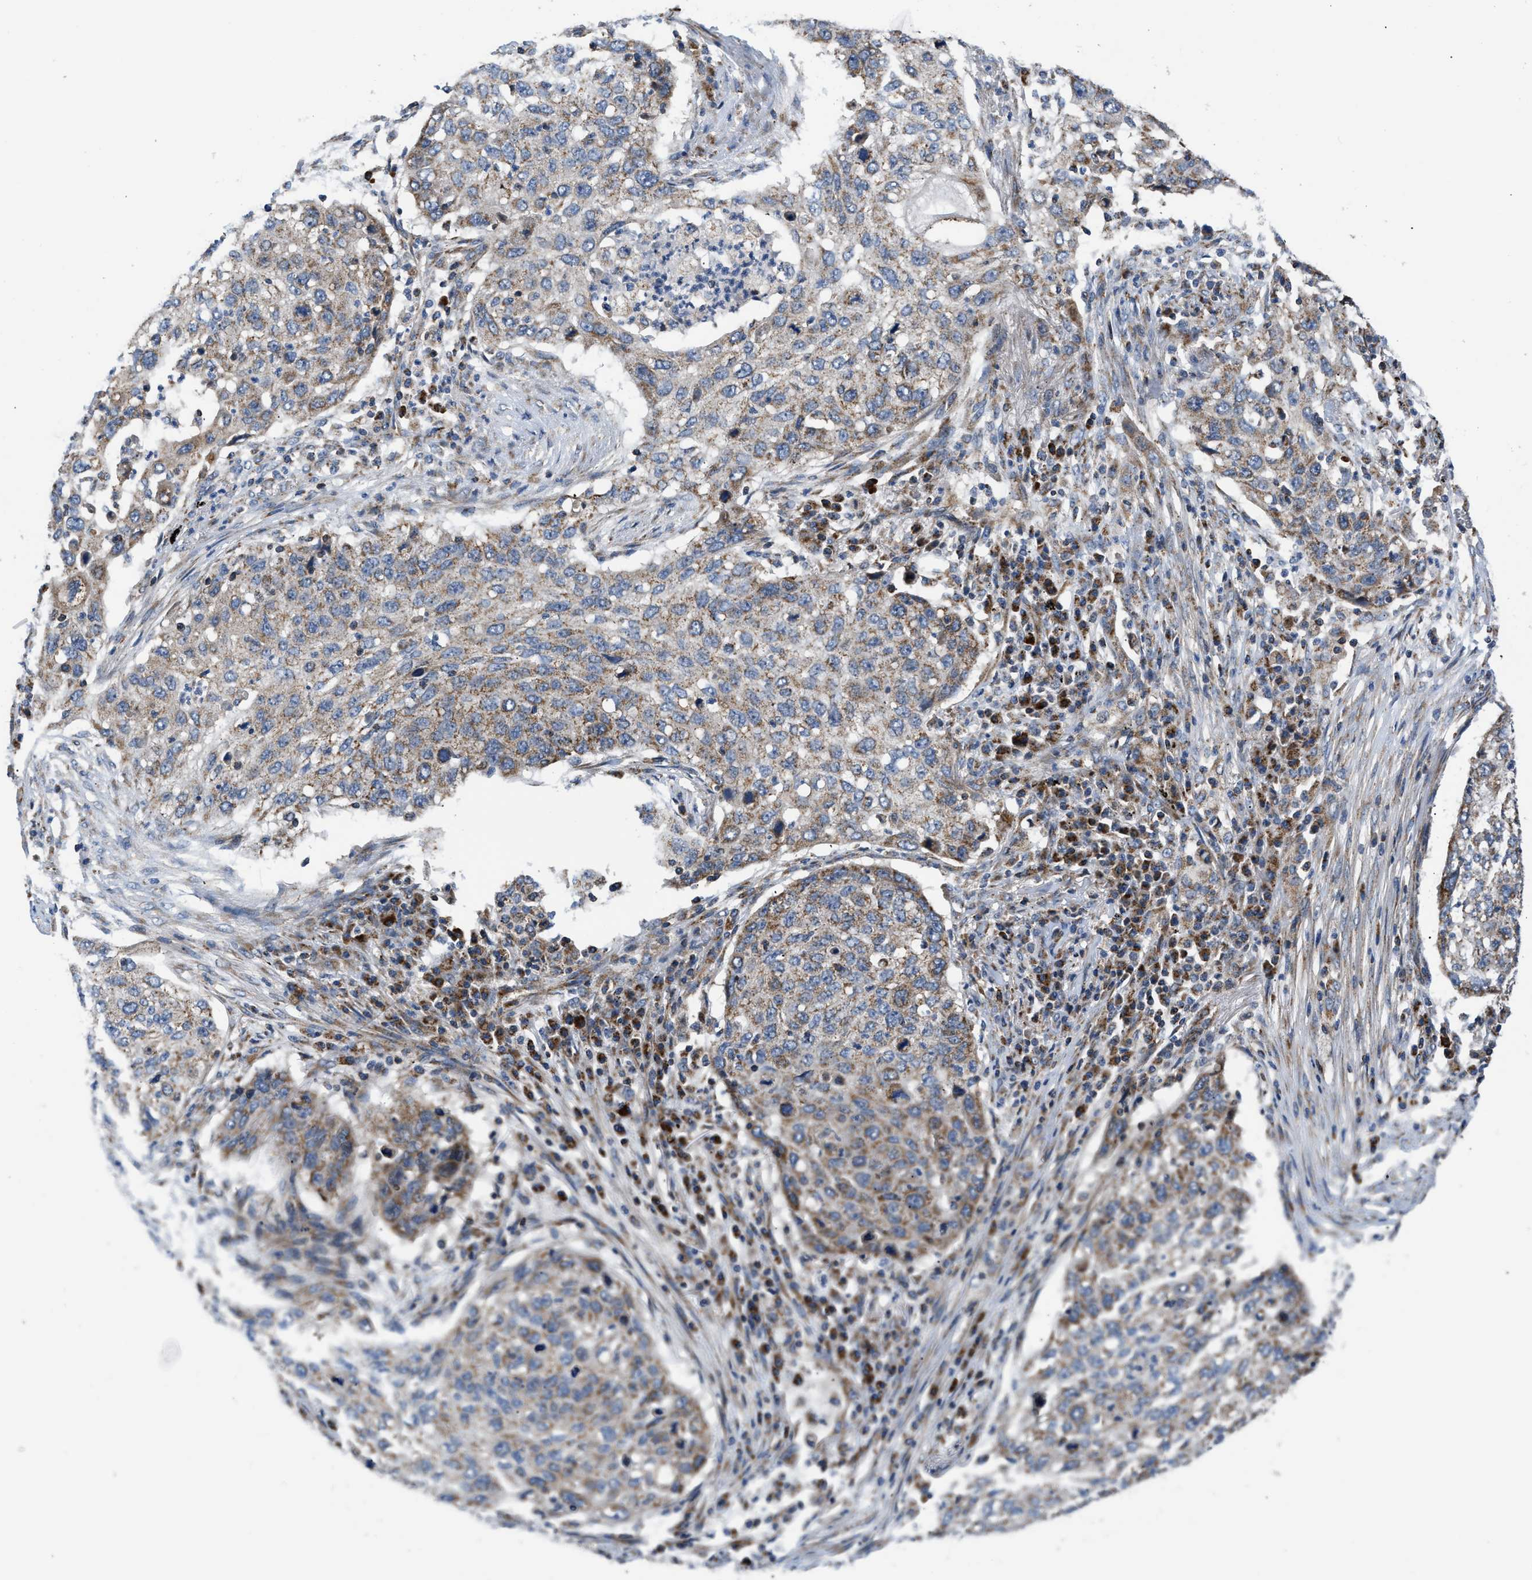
{"staining": {"intensity": "moderate", "quantity": ">75%", "location": "cytoplasmic/membranous"}, "tissue": "lung cancer", "cell_type": "Tumor cells", "image_type": "cancer", "snomed": [{"axis": "morphology", "description": "Squamous cell carcinoma, NOS"}, {"axis": "topography", "description": "Lung"}], "caption": "DAB (3,3'-diaminobenzidine) immunohistochemical staining of human lung cancer reveals moderate cytoplasmic/membranous protein expression in approximately >75% of tumor cells.", "gene": "OPTN", "patient": {"sex": "female", "age": 63}}